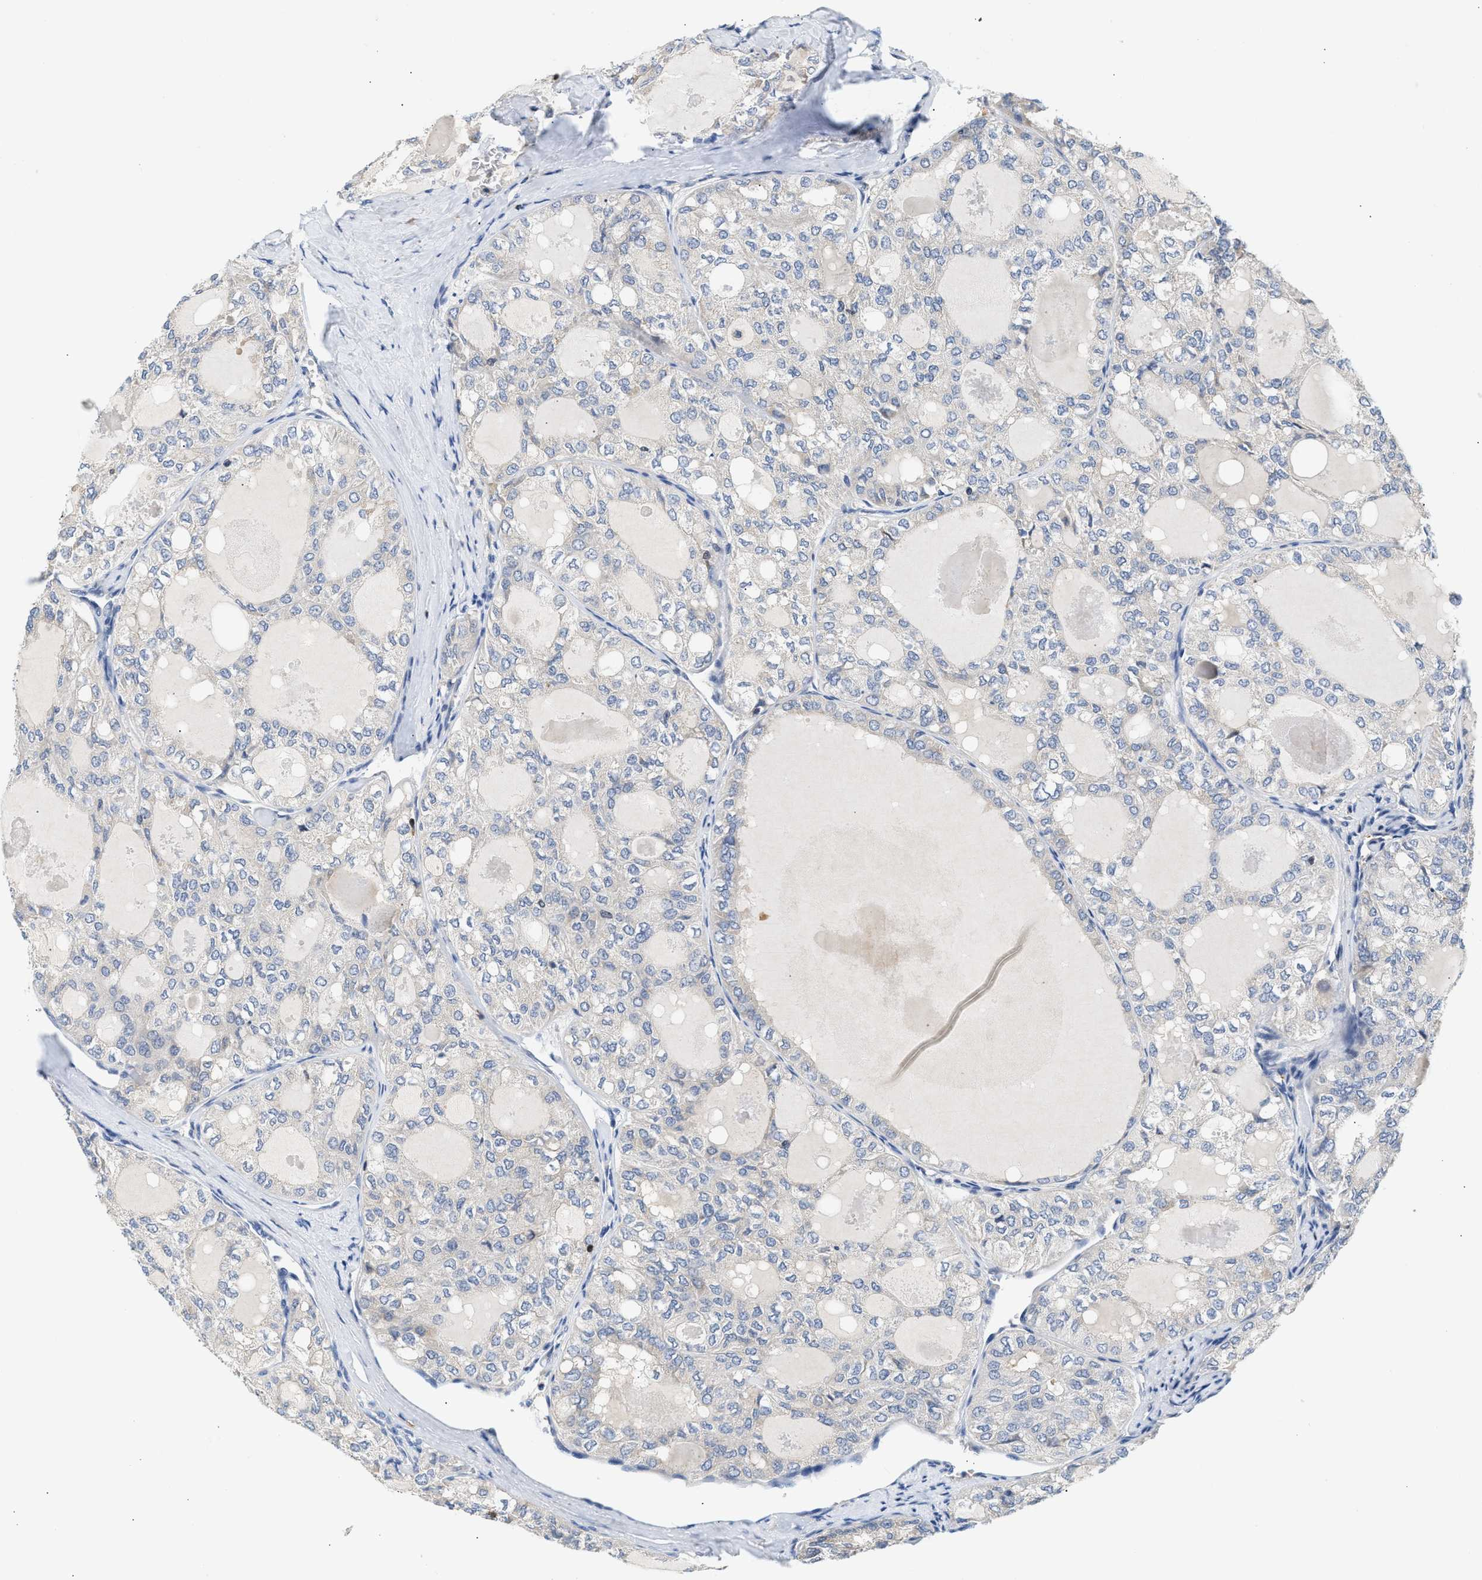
{"staining": {"intensity": "negative", "quantity": "none", "location": "none"}, "tissue": "thyroid cancer", "cell_type": "Tumor cells", "image_type": "cancer", "snomed": [{"axis": "morphology", "description": "Follicular adenoma carcinoma, NOS"}, {"axis": "topography", "description": "Thyroid gland"}], "caption": "Tumor cells are negative for brown protein staining in thyroid follicular adenoma carcinoma.", "gene": "SLIT2", "patient": {"sex": "male", "age": 75}}